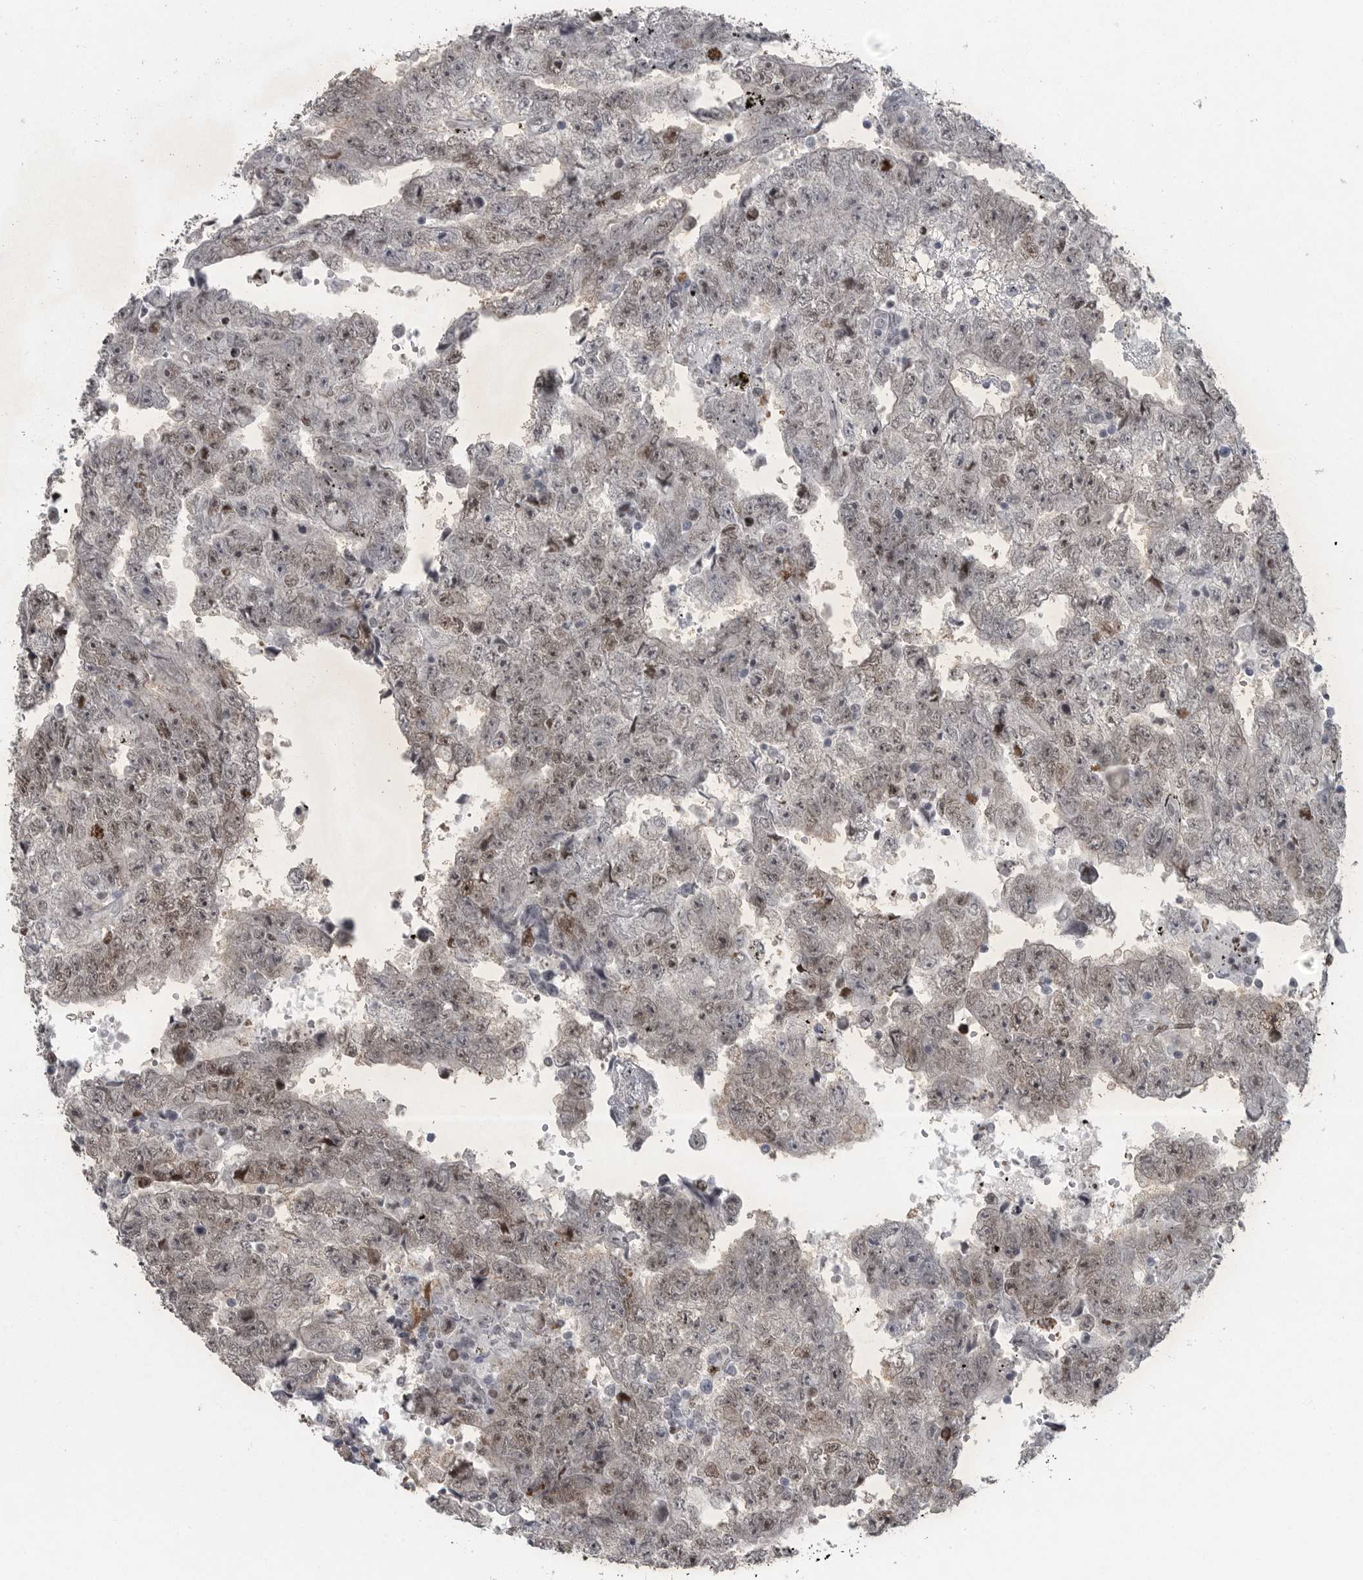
{"staining": {"intensity": "weak", "quantity": "<25%", "location": "nuclear"}, "tissue": "testis cancer", "cell_type": "Tumor cells", "image_type": "cancer", "snomed": [{"axis": "morphology", "description": "Carcinoma, Embryonal, NOS"}, {"axis": "topography", "description": "Testis"}], "caption": "High power microscopy image of an immunohistochemistry (IHC) photomicrograph of testis cancer (embryonal carcinoma), revealing no significant staining in tumor cells.", "gene": "HMGN3", "patient": {"sex": "male", "age": 25}}